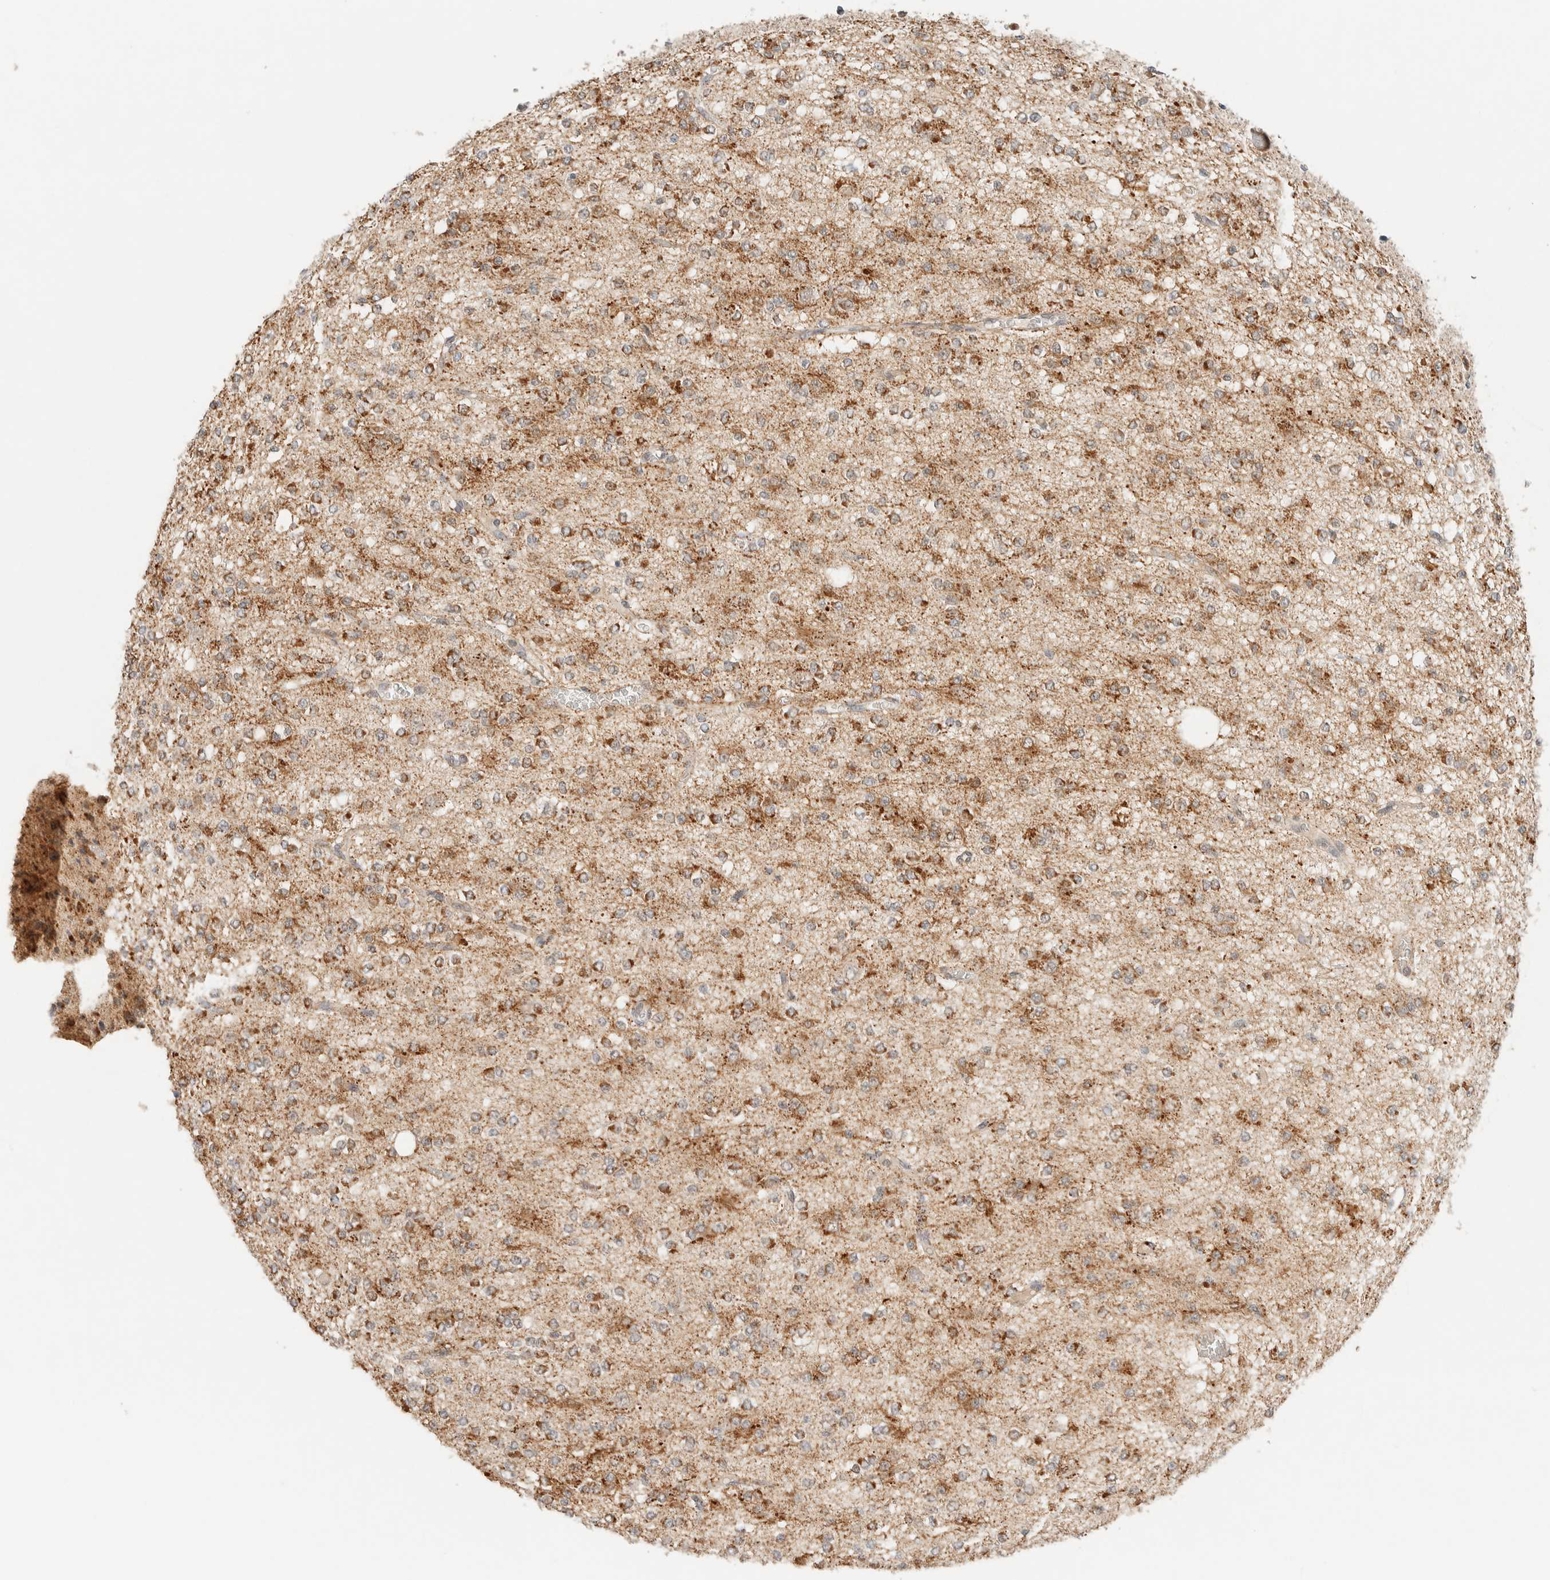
{"staining": {"intensity": "moderate", "quantity": ">75%", "location": "cytoplasmic/membranous"}, "tissue": "glioma", "cell_type": "Tumor cells", "image_type": "cancer", "snomed": [{"axis": "morphology", "description": "Glioma, malignant, Low grade"}, {"axis": "topography", "description": "Brain"}], "caption": "Human low-grade glioma (malignant) stained for a protein (brown) shows moderate cytoplasmic/membranous positive staining in approximately >75% of tumor cells.", "gene": "MRPL41", "patient": {"sex": "male", "age": 38}}